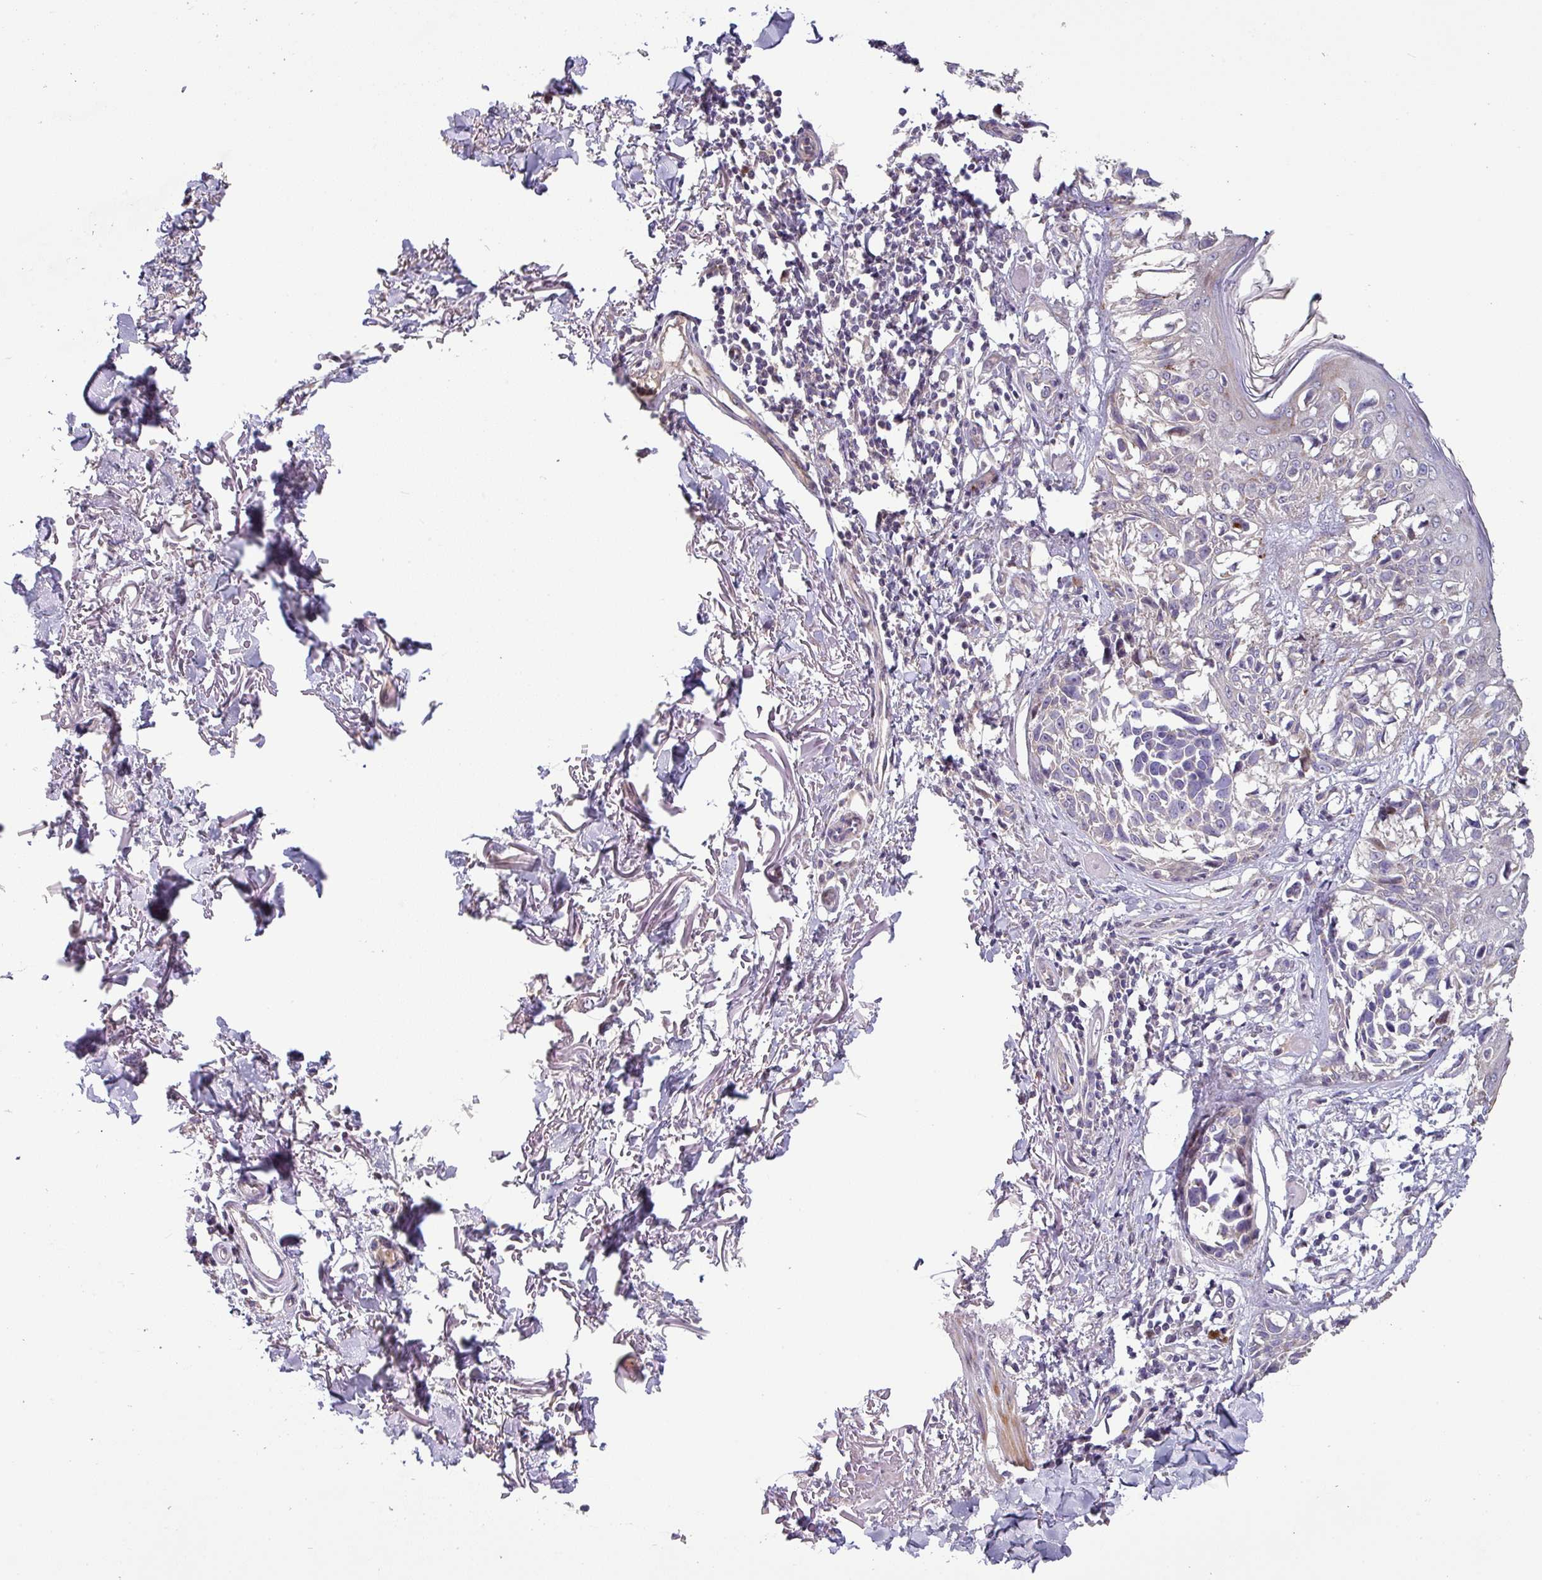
{"staining": {"intensity": "negative", "quantity": "none", "location": "none"}, "tissue": "melanoma", "cell_type": "Tumor cells", "image_type": "cancer", "snomed": [{"axis": "morphology", "description": "Malignant melanoma, NOS"}, {"axis": "topography", "description": "Skin"}], "caption": "Melanoma was stained to show a protein in brown. There is no significant expression in tumor cells.", "gene": "KLHL3", "patient": {"sex": "male", "age": 73}}